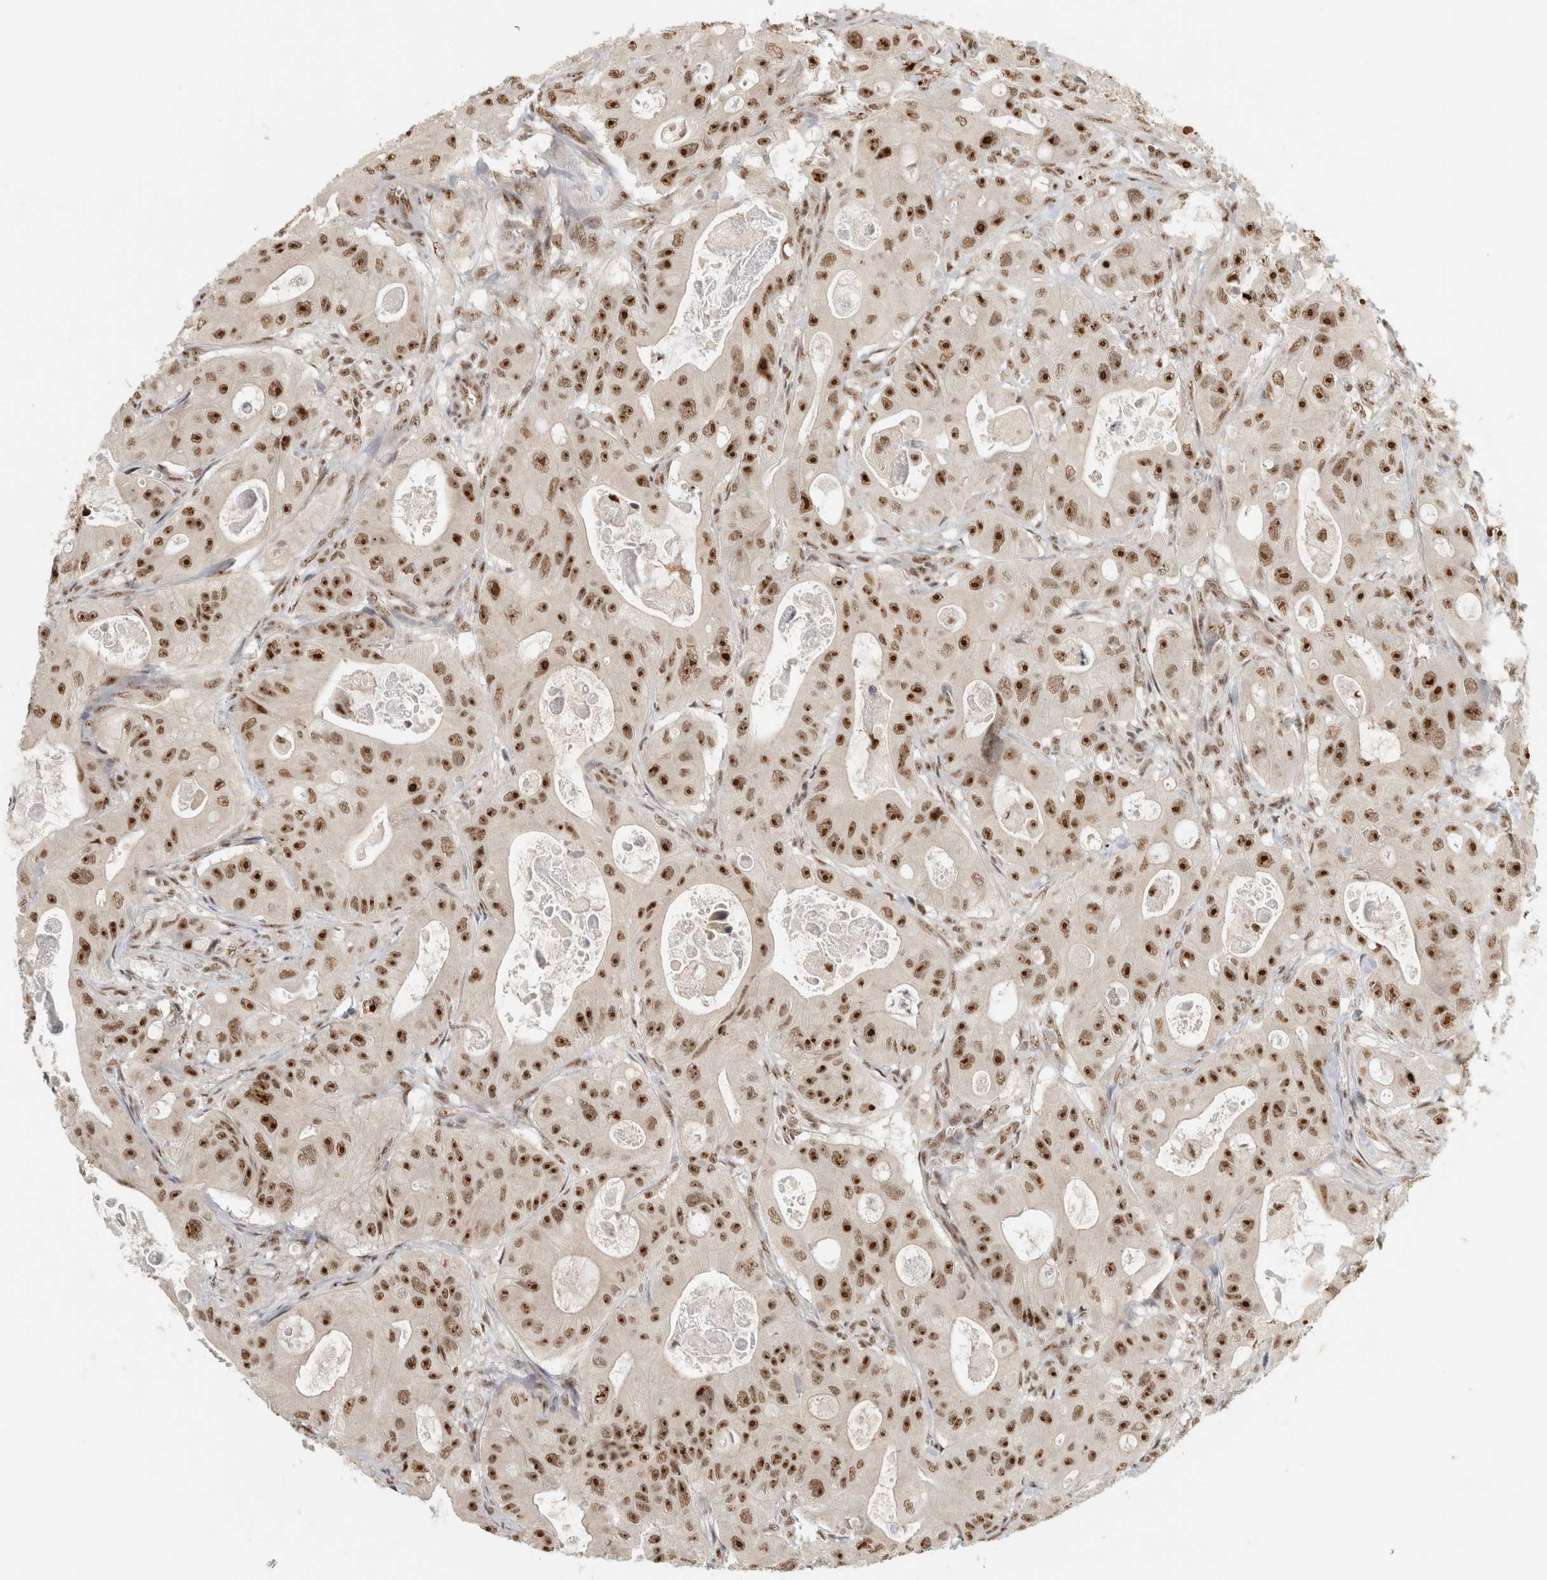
{"staining": {"intensity": "strong", "quantity": ">75%", "location": "nuclear"}, "tissue": "colorectal cancer", "cell_type": "Tumor cells", "image_type": "cancer", "snomed": [{"axis": "morphology", "description": "Adenocarcinoma, NOS"}, {"axis": "topography", "description": "Colon"}], "caption": "Immunohistochemistry (IHC) image of colorectal adenocarcinoma stained for a protein (brown), which exhibits high levels of strong nuclear positivity in approximately >75% of tumor cells.", "gene": "EBNA1BP2", "patient": {"sex": "female", "age": 46}}